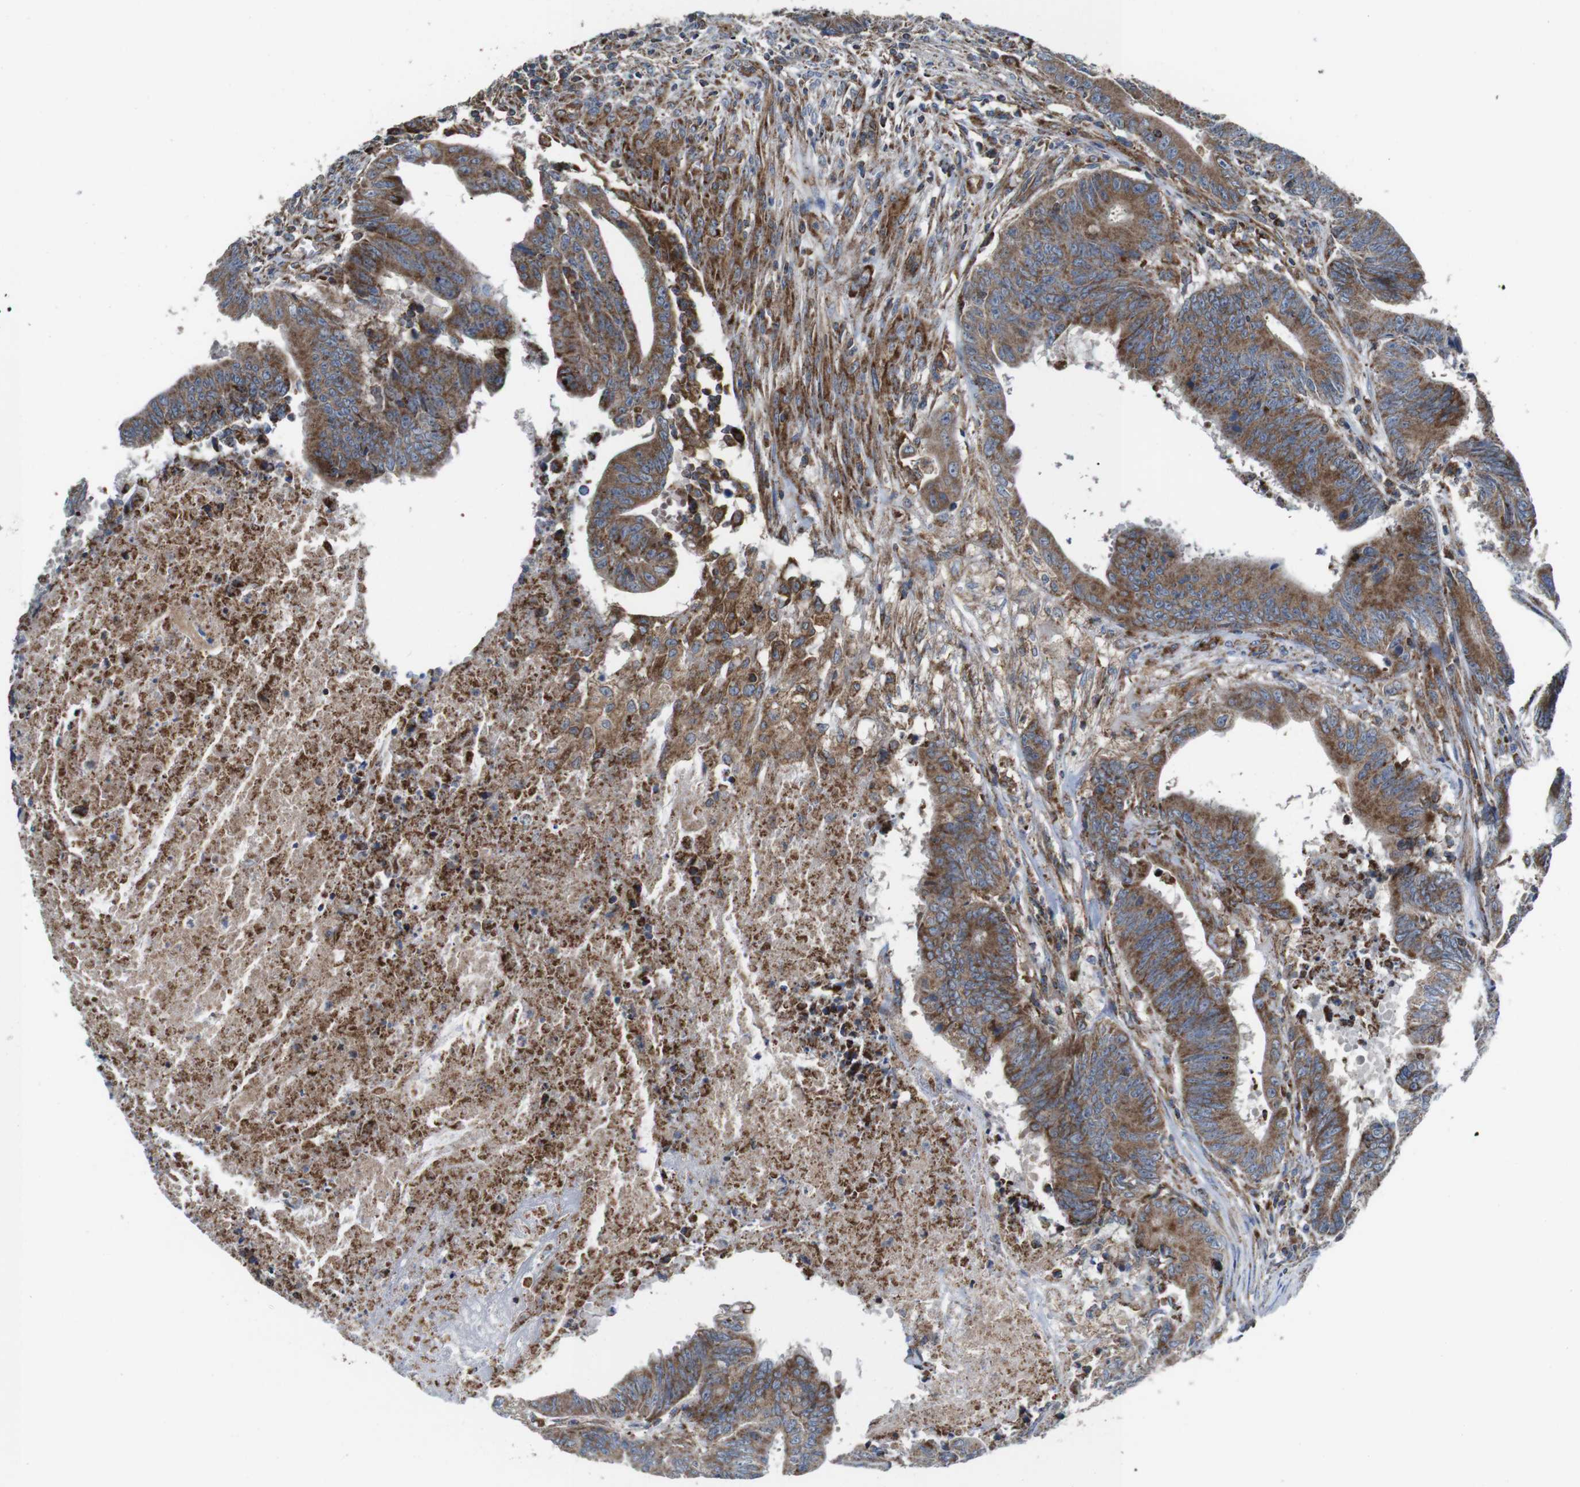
{"staining": {"intensity": "moderate", "quantity": "25%-75%", "location": "cytoplasmic/membranous"}, "tissue": "colorectal cancer", "cell_type": "Tumor cells", "image_type": "cancer", "snomed": [{"axis": "morphology", "description": "Adenocarcinoma, NOS"}, {"axis": "topography", "description": "Colon"}], "caption": "Colorectal cancer (adenocarcinoma) tissue demonstrates moderate cytoplasmic/membranous staining in approximately 25%-75% of tumor cells, visualized by immunohistochemistry.", "gene": "HK1", "patient": {"sex": "male", "age": 45}}